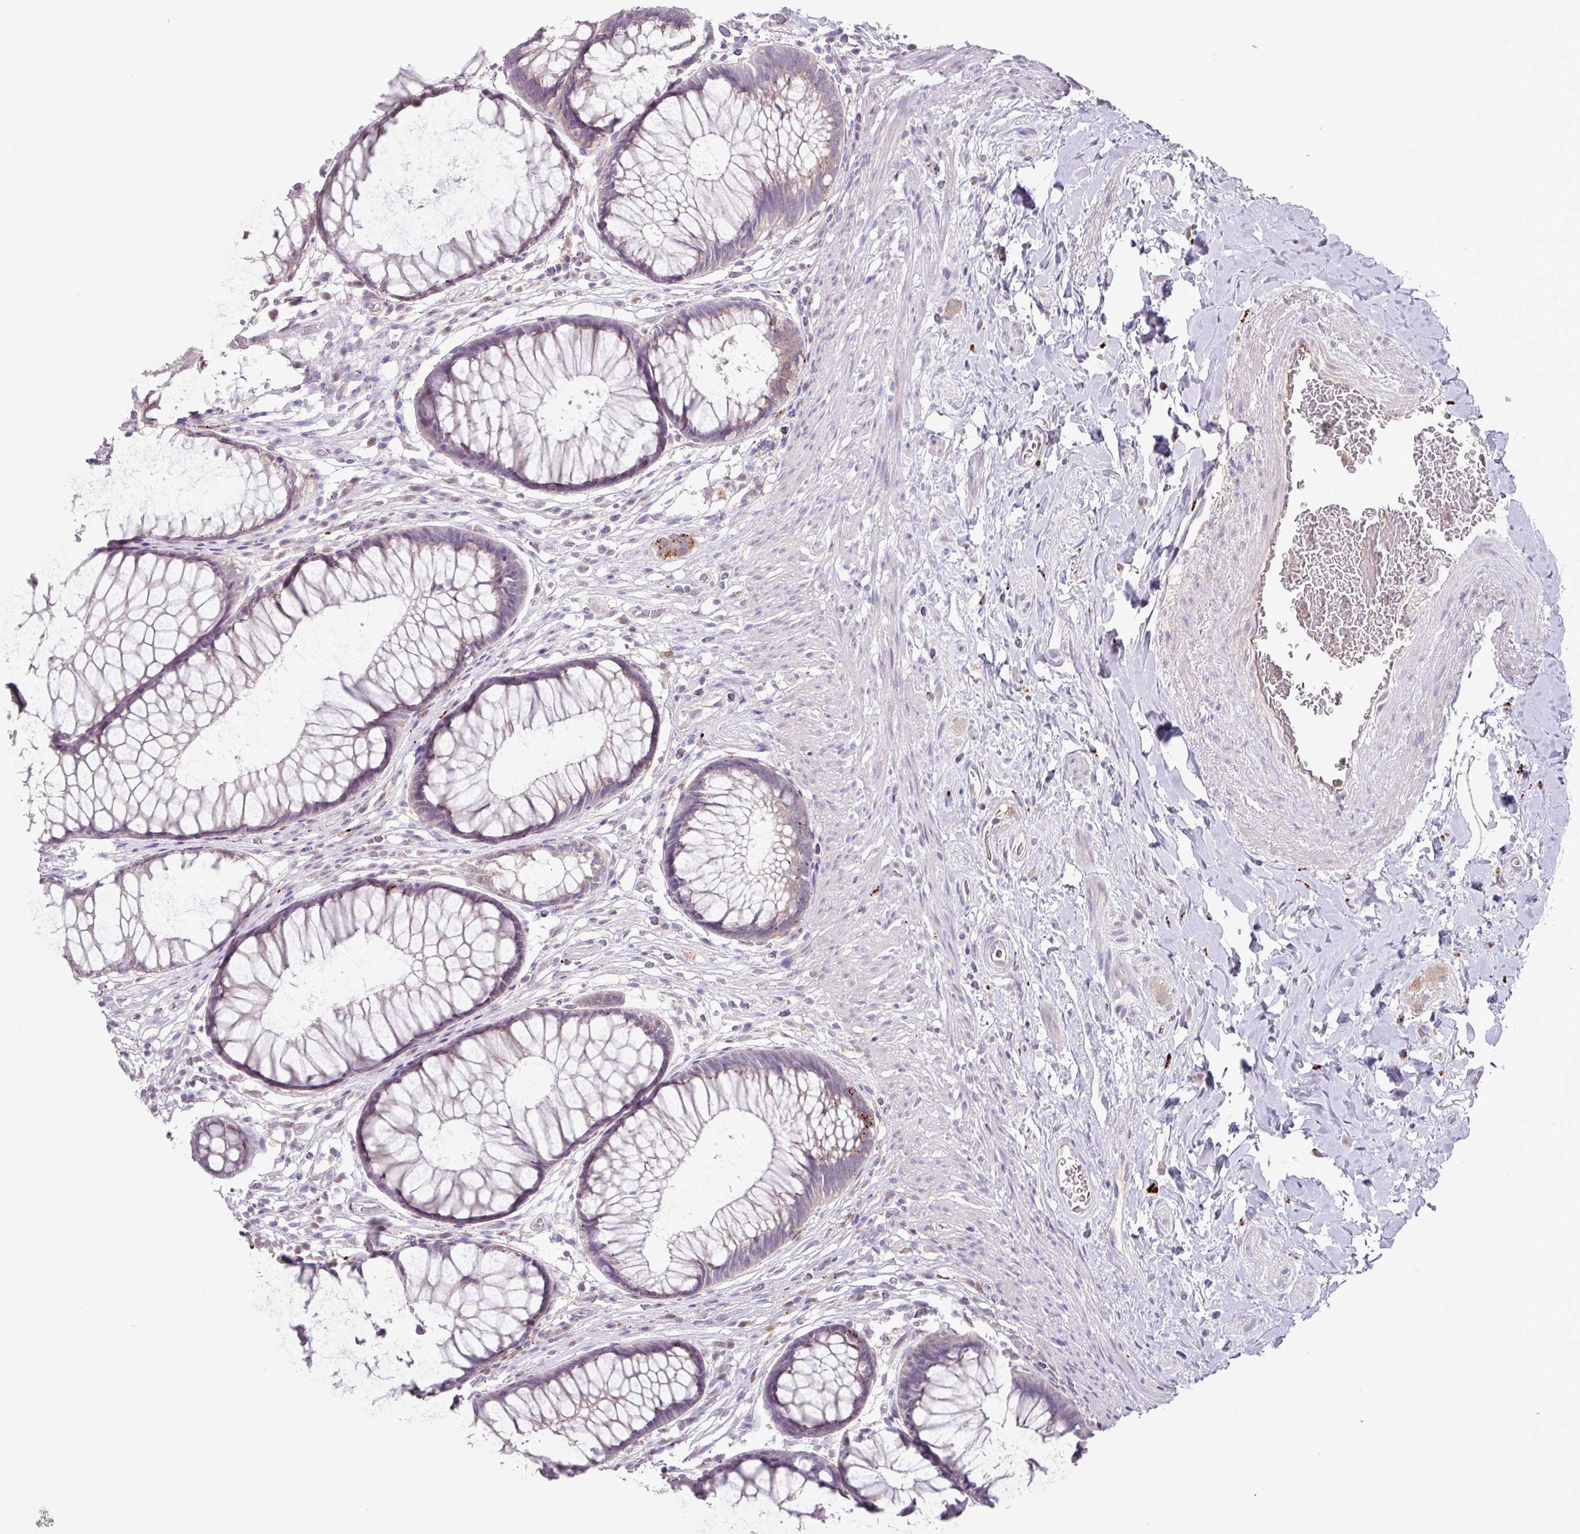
{"staining": {"intensity": "moderate", "quantity": "<25%", "location": "cytoplasmic/membranous"}, "tissue": "rectum", "cell_type": "Glandular cells", "image_type": "normal", "snomed": [{"axis": "morphology", "description": "Normal tissue, NOS"}, {"axis": "topography", "description": "Smooth muscle"}, {"axis": "topography", "description": "Rectum"}], "caption": "The histopathology image shows immunohistochemical staining of benign rectum. There is moderate cytoplasmic/membranous positivity is present in approximately <25% of glandular cells. The staining was performed using DAB to visualize the protein expression in brown, while the nuclei were stained in blue with hematoxylin (Magnification: 20x).", "gene": "PLEKHH3", "patient": {"sex": "male", "age": 53}}